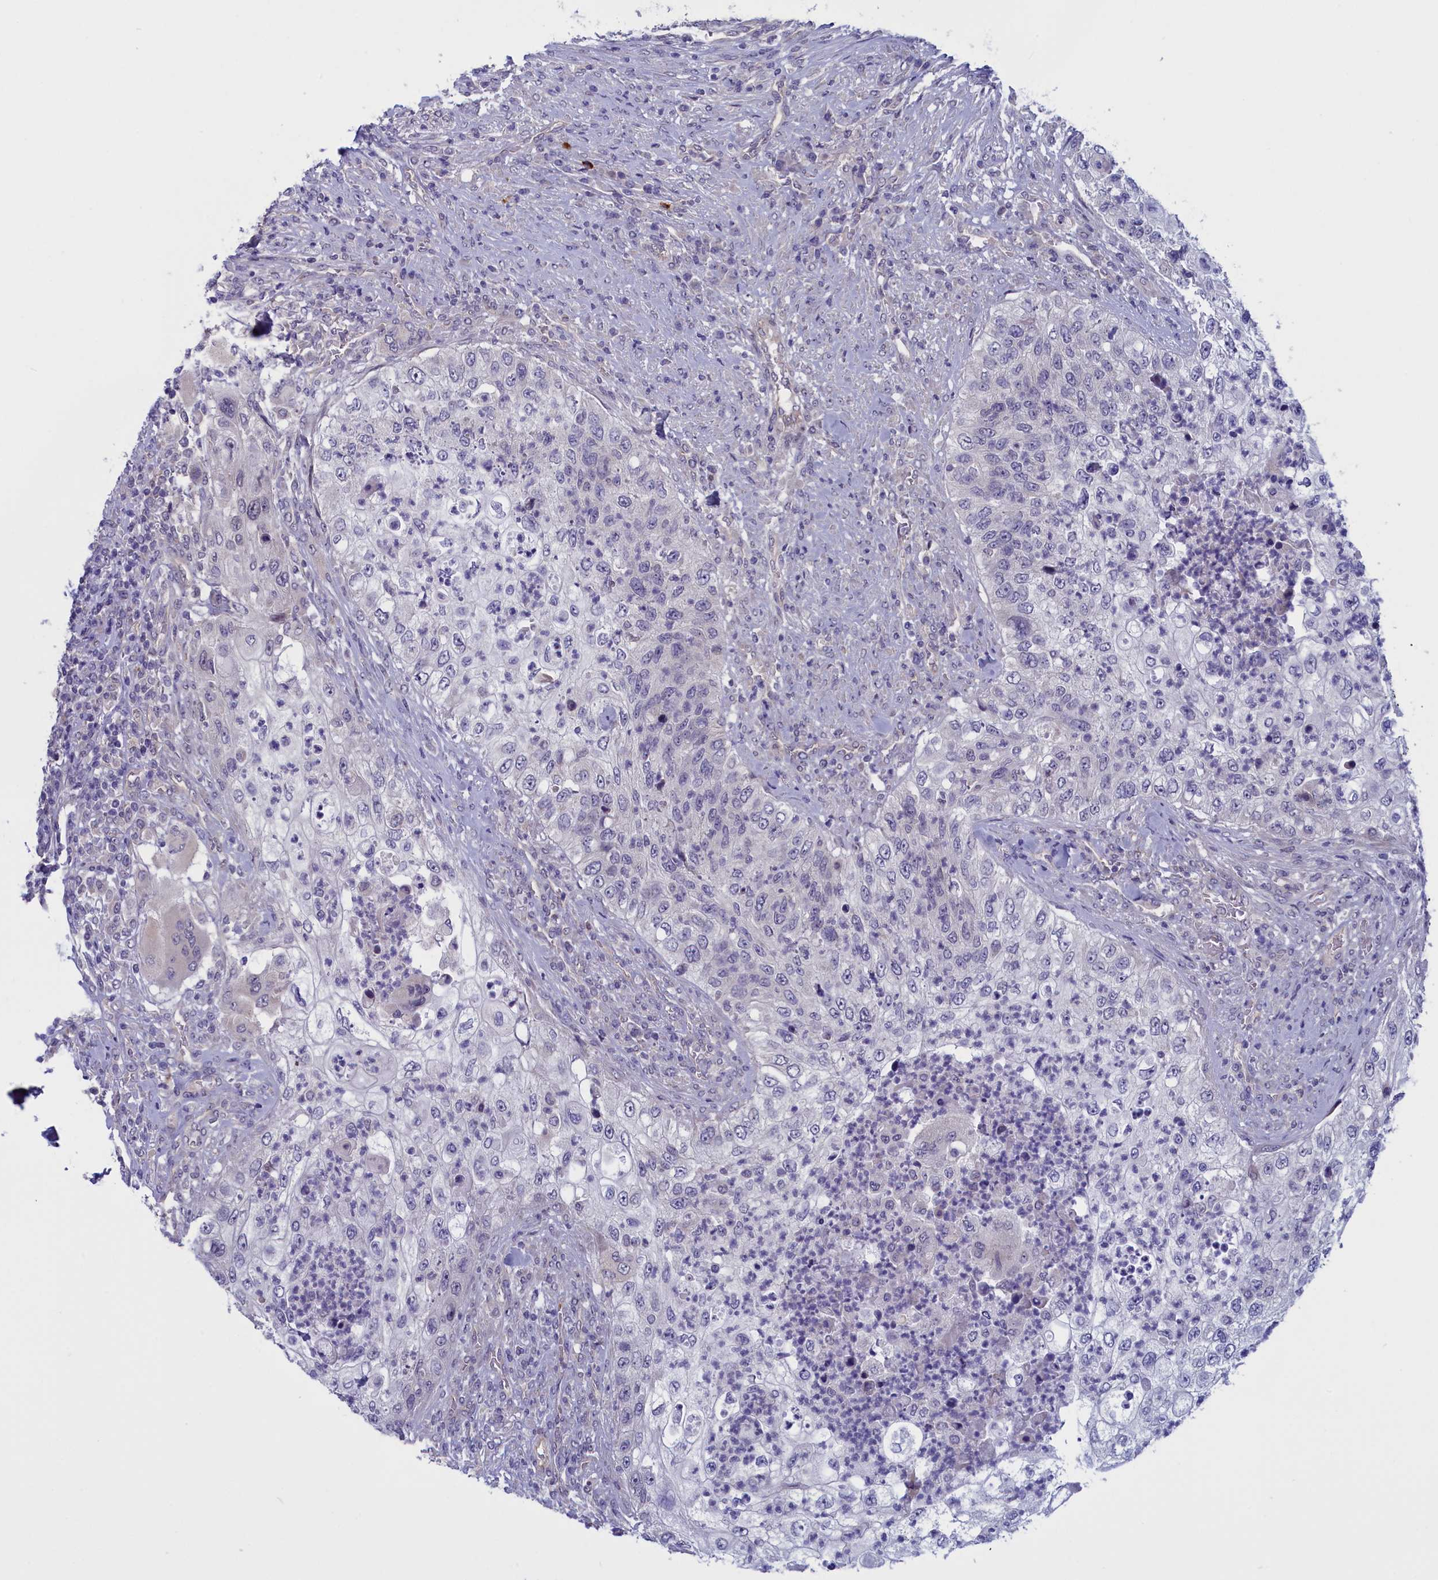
{"staining": {"intensity": "negative", "quantity": "none", "location": "none"}, "tissue": "urothelial cancer", "cell_type": "Tumor cells", "image_type": "cancer", "snomed": [{"axis": "morphology", "description": "Urothelial carcinoma, High grade"}, {"axis": "topography", "description": "Urinary bladder"}], "caption": "Tumor cells show no significant protein staining in high-grade urothelial carcinoma.", "gene": "IGFALS", "patient": {"sex": "female", "age": 60}}